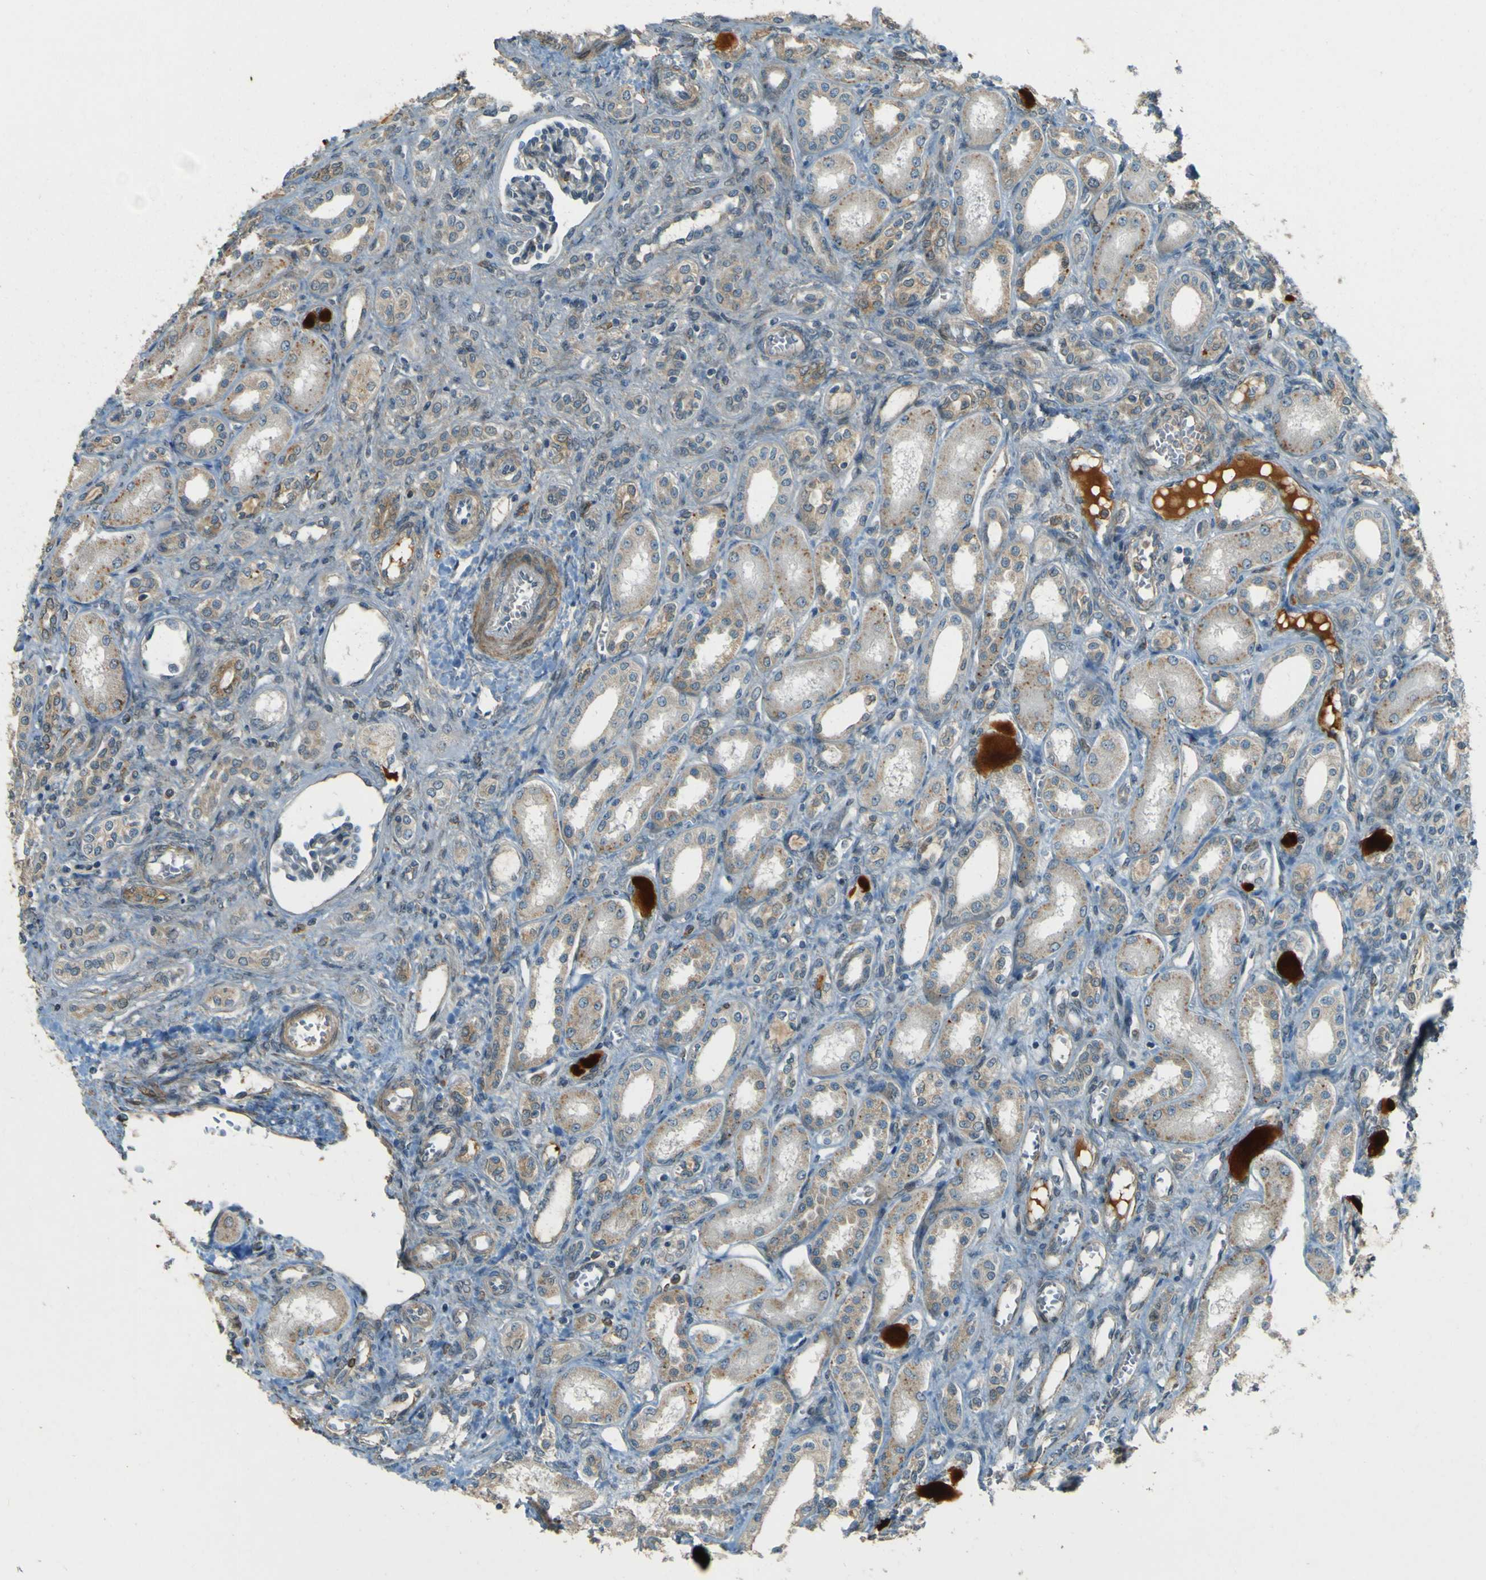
{"staining": {"intensity": "weak", "quantity": "<25%", "location": "cytoplasmic/membranous"}, "tissue": "kidney", "cell_type": "Cells in glomeruli", "image_type": "normal", "snomed": [{"axis": "morphology", "description": "Normal tissue, NOS"}, {"axis": "topography", "description": "Kidney"}], "caption": "Cells in glomeruli show no significant expression in benign kidney.", "gene": "LPCAT1", "patient": {"sex": "male", "age": 7}}